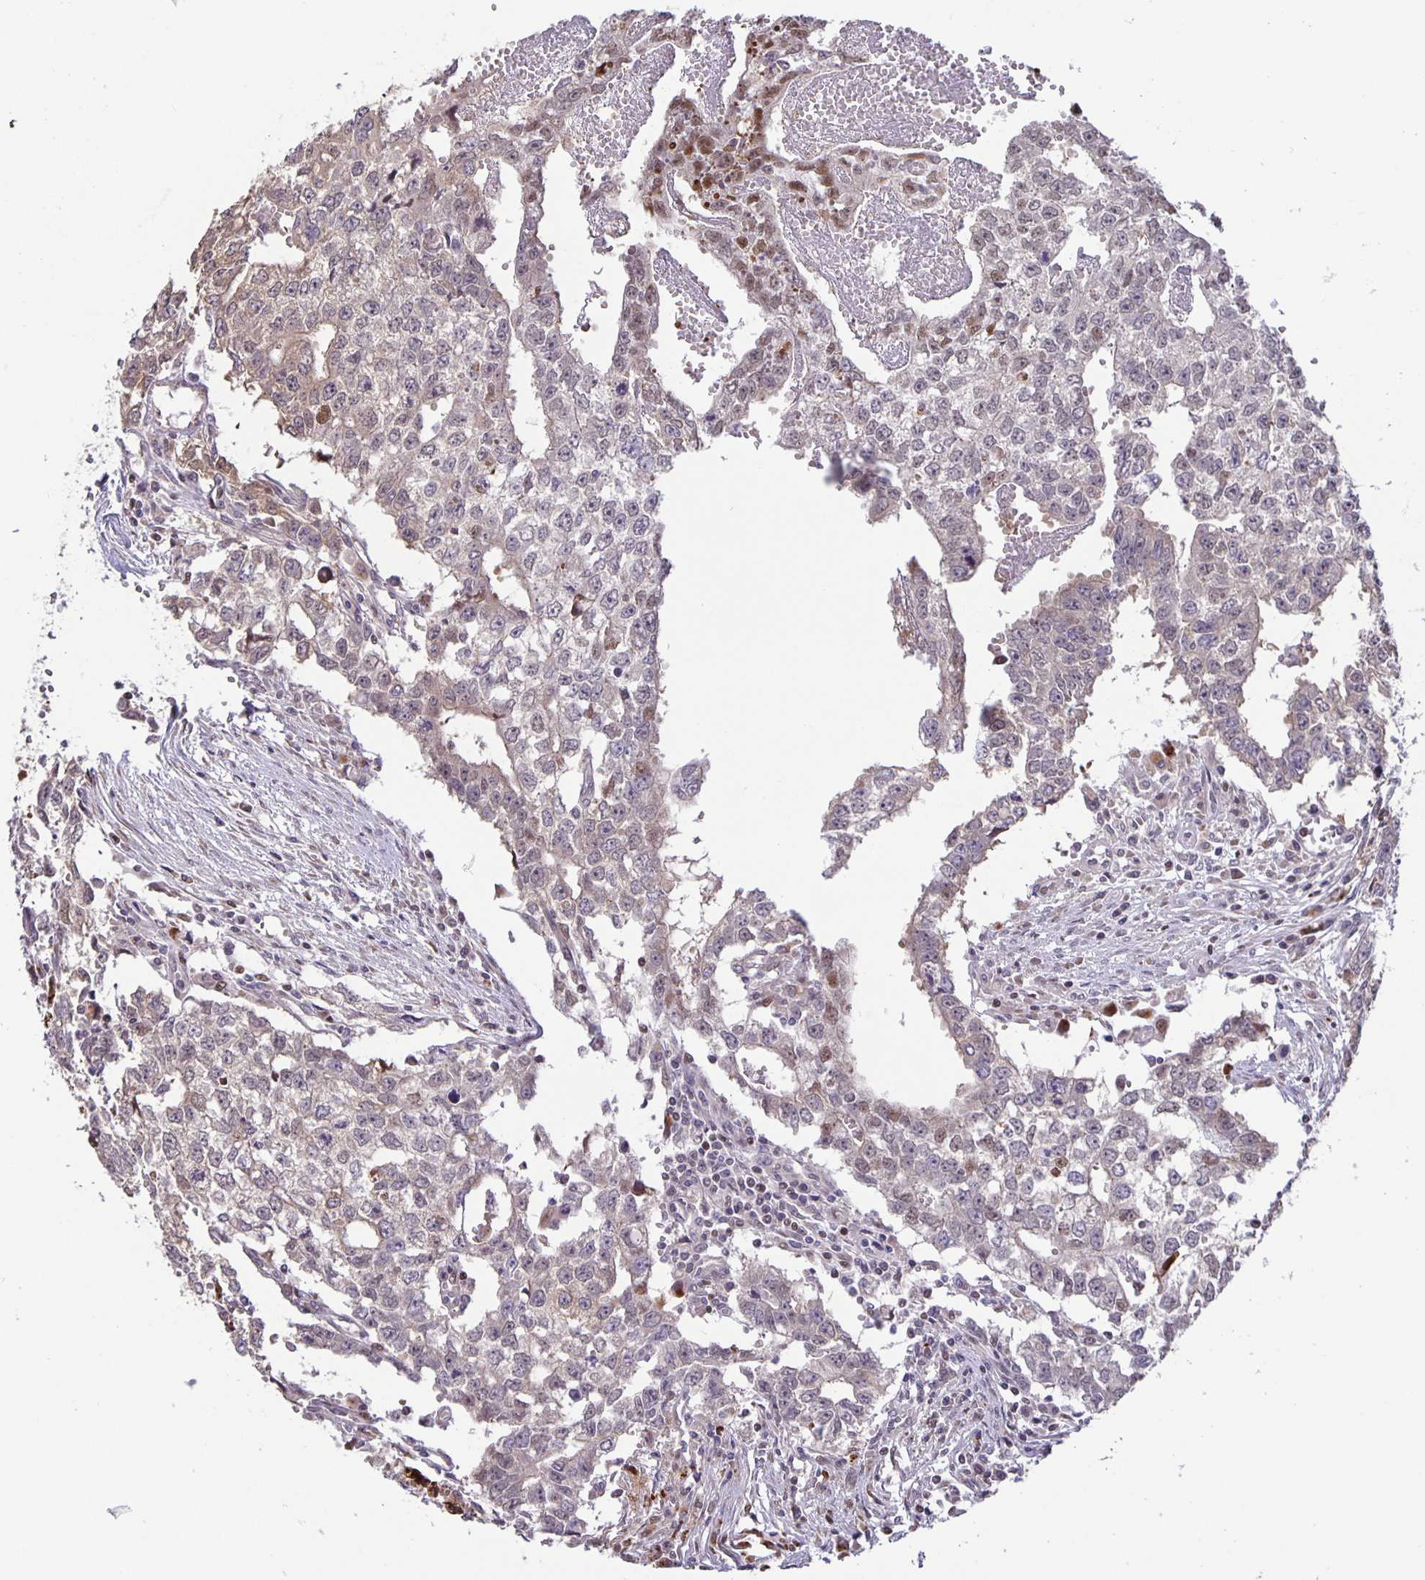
{"staining": {"intensity": "moderate", "quantity": "25%-75%", "location": "cytoplasmic/membranous,nuclear"}, "tissue": "testis cancer", "cell_type": "Tumor cells", "image_type": "cancer", "snomed": [{"axis": "morphology", "description": "Carcinoma, Embryonal, NOS"}, {"axis": "morphology", "description": "Teratoma, malignant, NOS"}, {"axis": "topography", "description": "Testis"}], "caption": "A medium amount of moderate cytoplasmic/membranous and nuclear expression is identified in about 25%-75% of tumor cells in embryonal carcinoma (testis) tissue.", "gene": "MAPK12", "patient": {"sex": "male", "age": 24}}